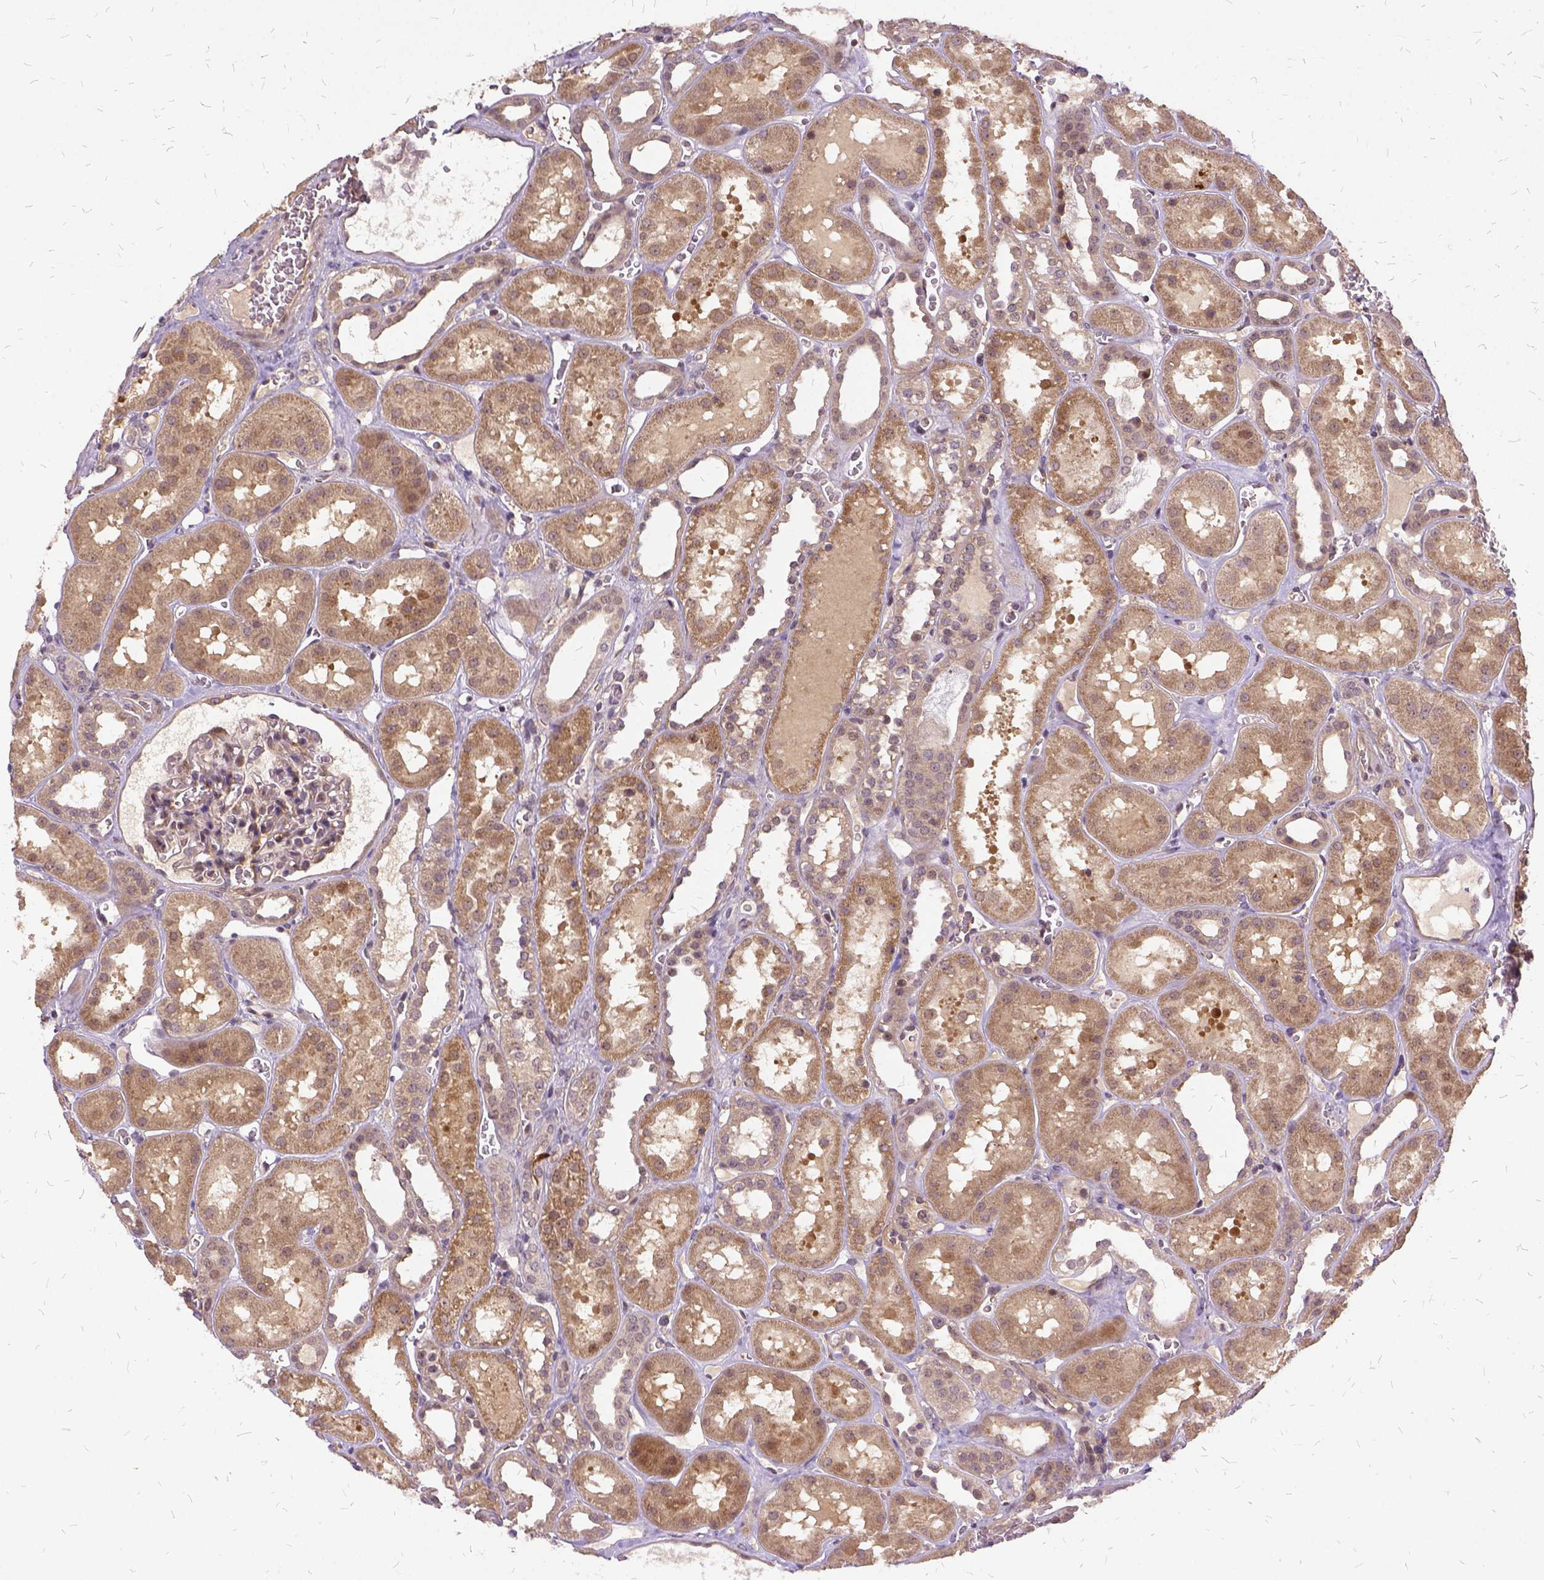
{"staining": {"intensity": "weak", "quantity": ">75%", "location": "cytoplasmic/membranous"}, "tissue": "kidney", "cell_type": "Cells in glomeruli", "image_type": "normal", "snomed": [{"axis": "morphology", "description": "Normal tissue, NOS"}, {"axis": "topography", "description": "Kidney"}], "caption": "Human kidney stained for a protein (brown) exhibits weak cytoplasmic/membranous positive positivity in approximately >75% of cells in glomeruli.", "gene": "ILRUN", "patient": {"sex": "female", "age": 41}}